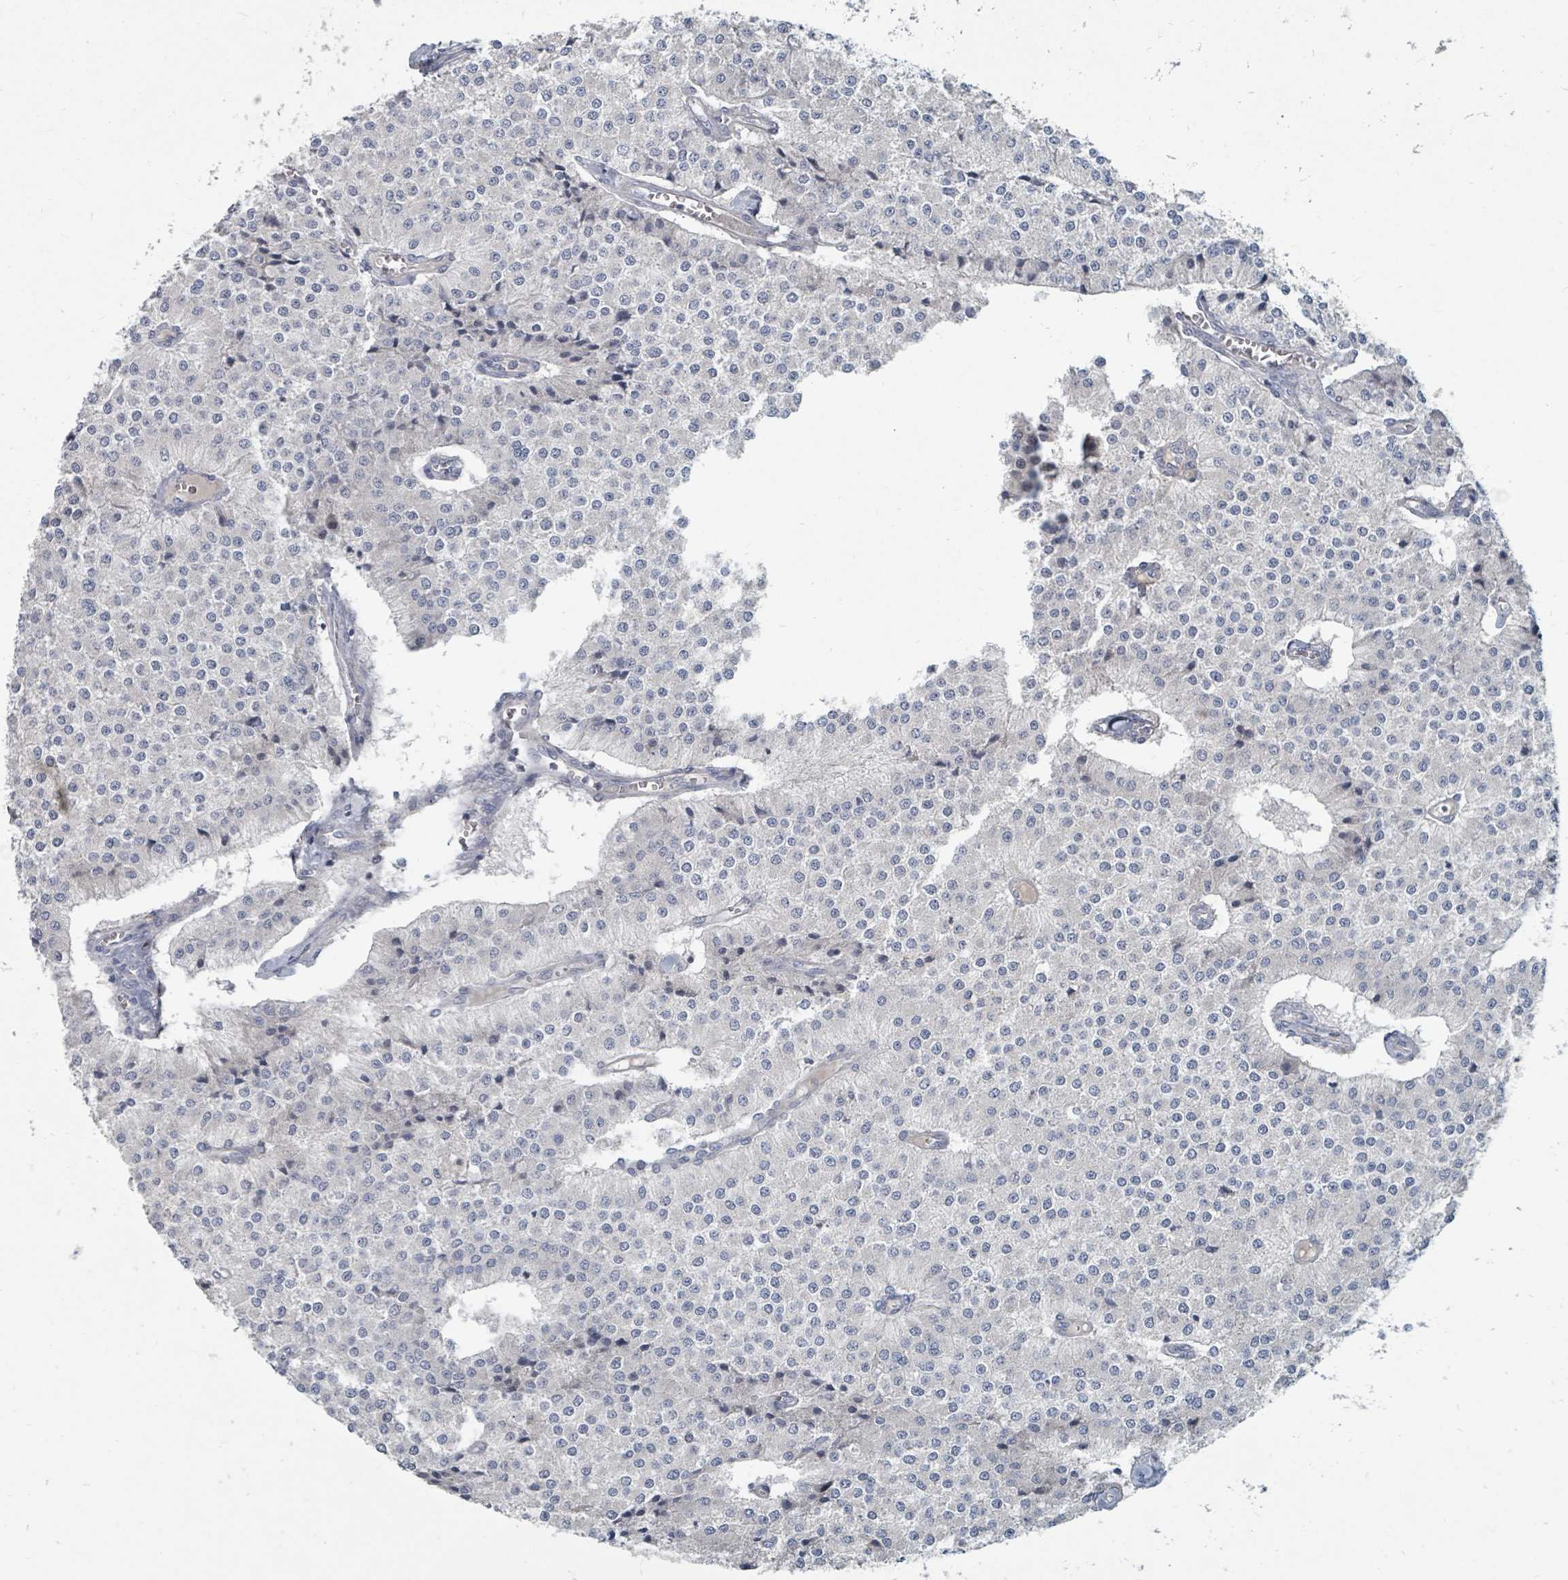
{"staining": {"intensity": "negative", "quantity": "none", "location": "none"}, "tissue": "carcinoid", "cell_type": "Tumor cells", "image_type": "cancer", "snomed": [{"axis": "morphology", "description": "Carcinoid, malignant, NOS"}, {"axis": "topography", "description": "Colon"}], "caption": "Tumor cells show no significant staining in carcinoid.", "gene": "ARGFX", "patient": {"sex": "female", "age": 52}}